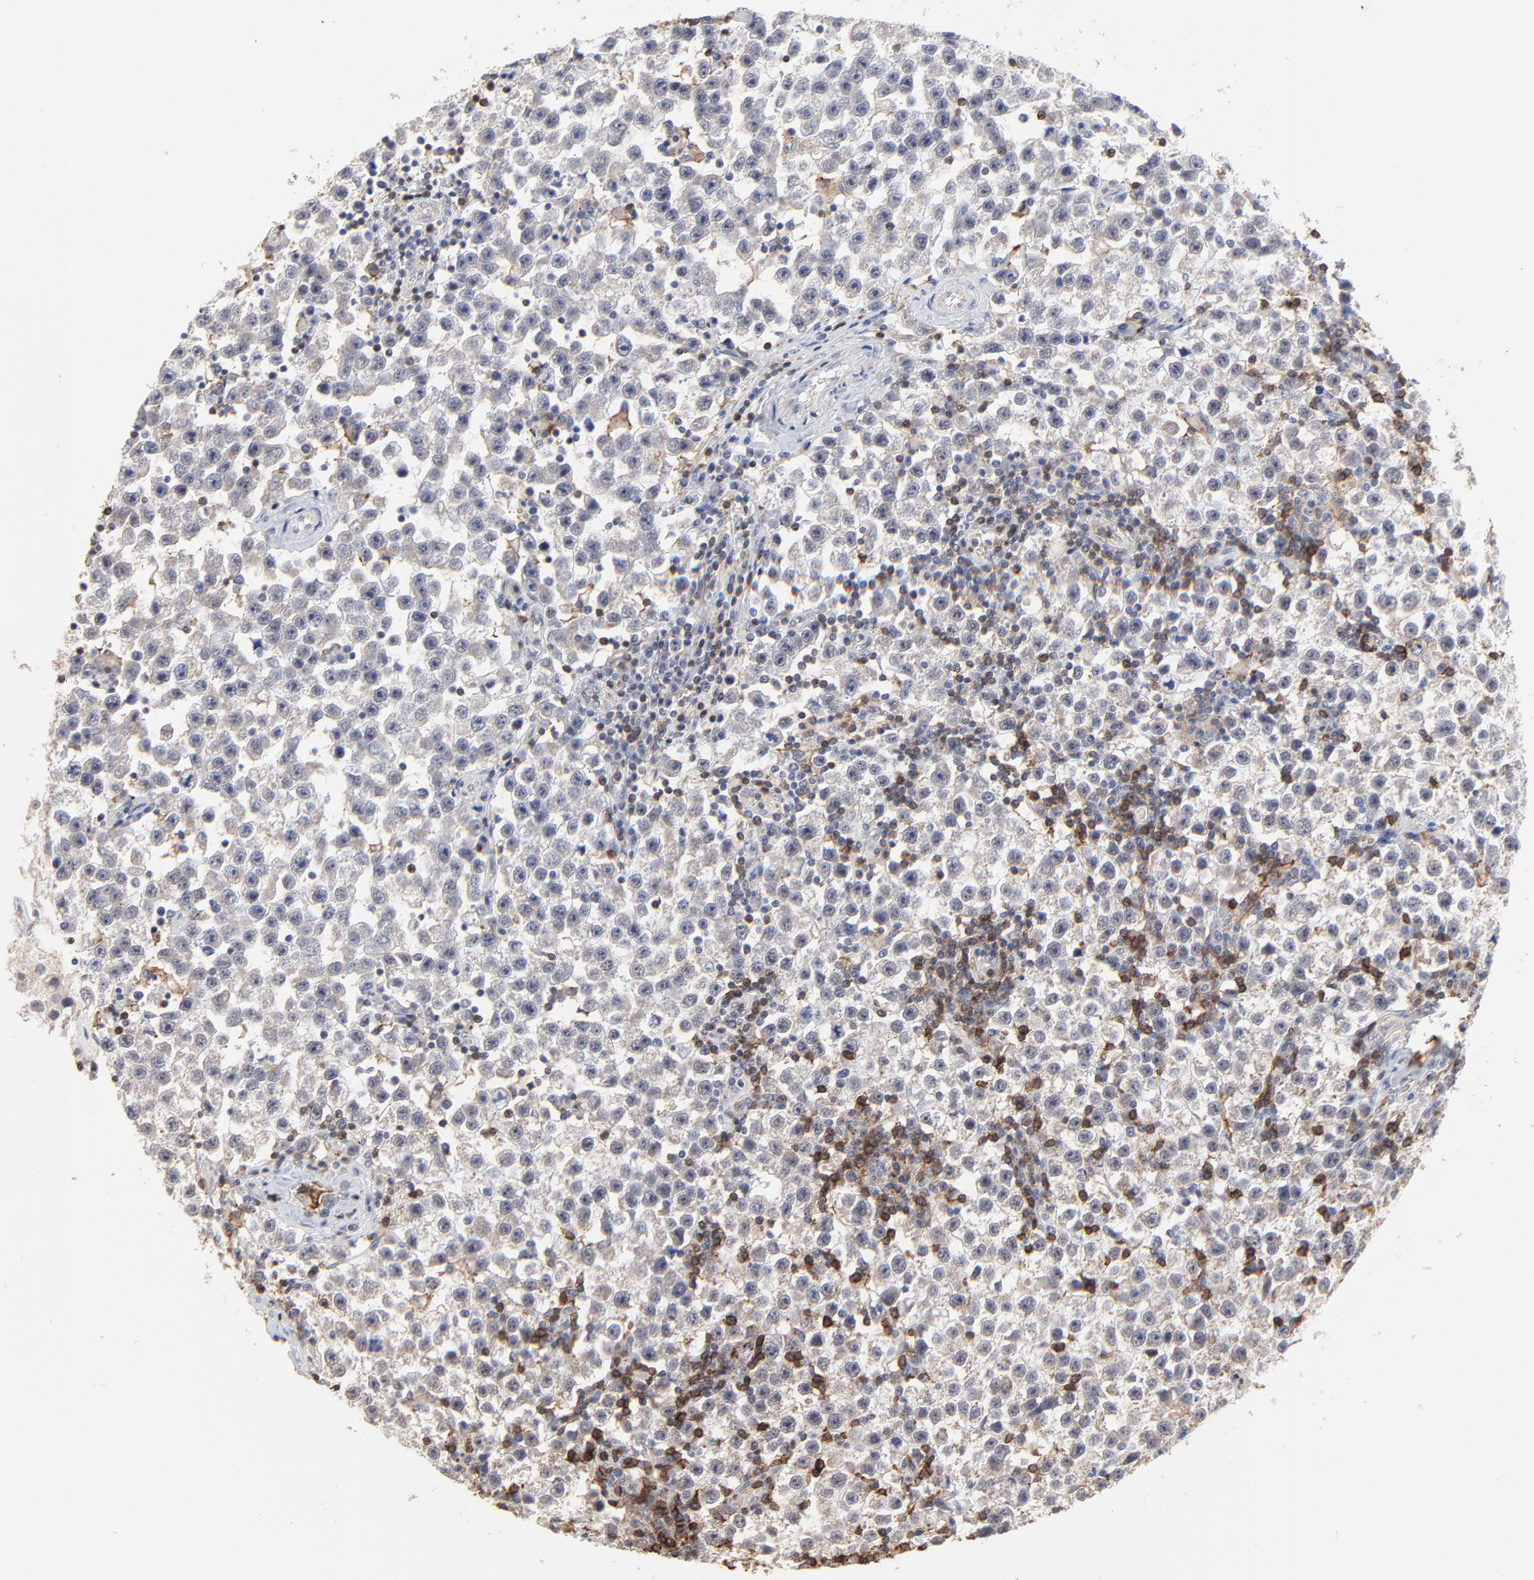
{"staining": {"intensity": "negative", "quantity": "none", "location": "none"}, "tissue": "testis cancer", "cell_type": "Tumor cells", "image_type": "cancer", "snomed": [{"axis": "morphology", "description": "Seminoma, NOS"}, {"axis": "topography", "description": "Testis"}], "caption": "An image of testis cancer stained for a protein reveals no brown staining in tumor cells.", "gene": "SLC6A14", "patient": {"sex": "male", "age": 32}}